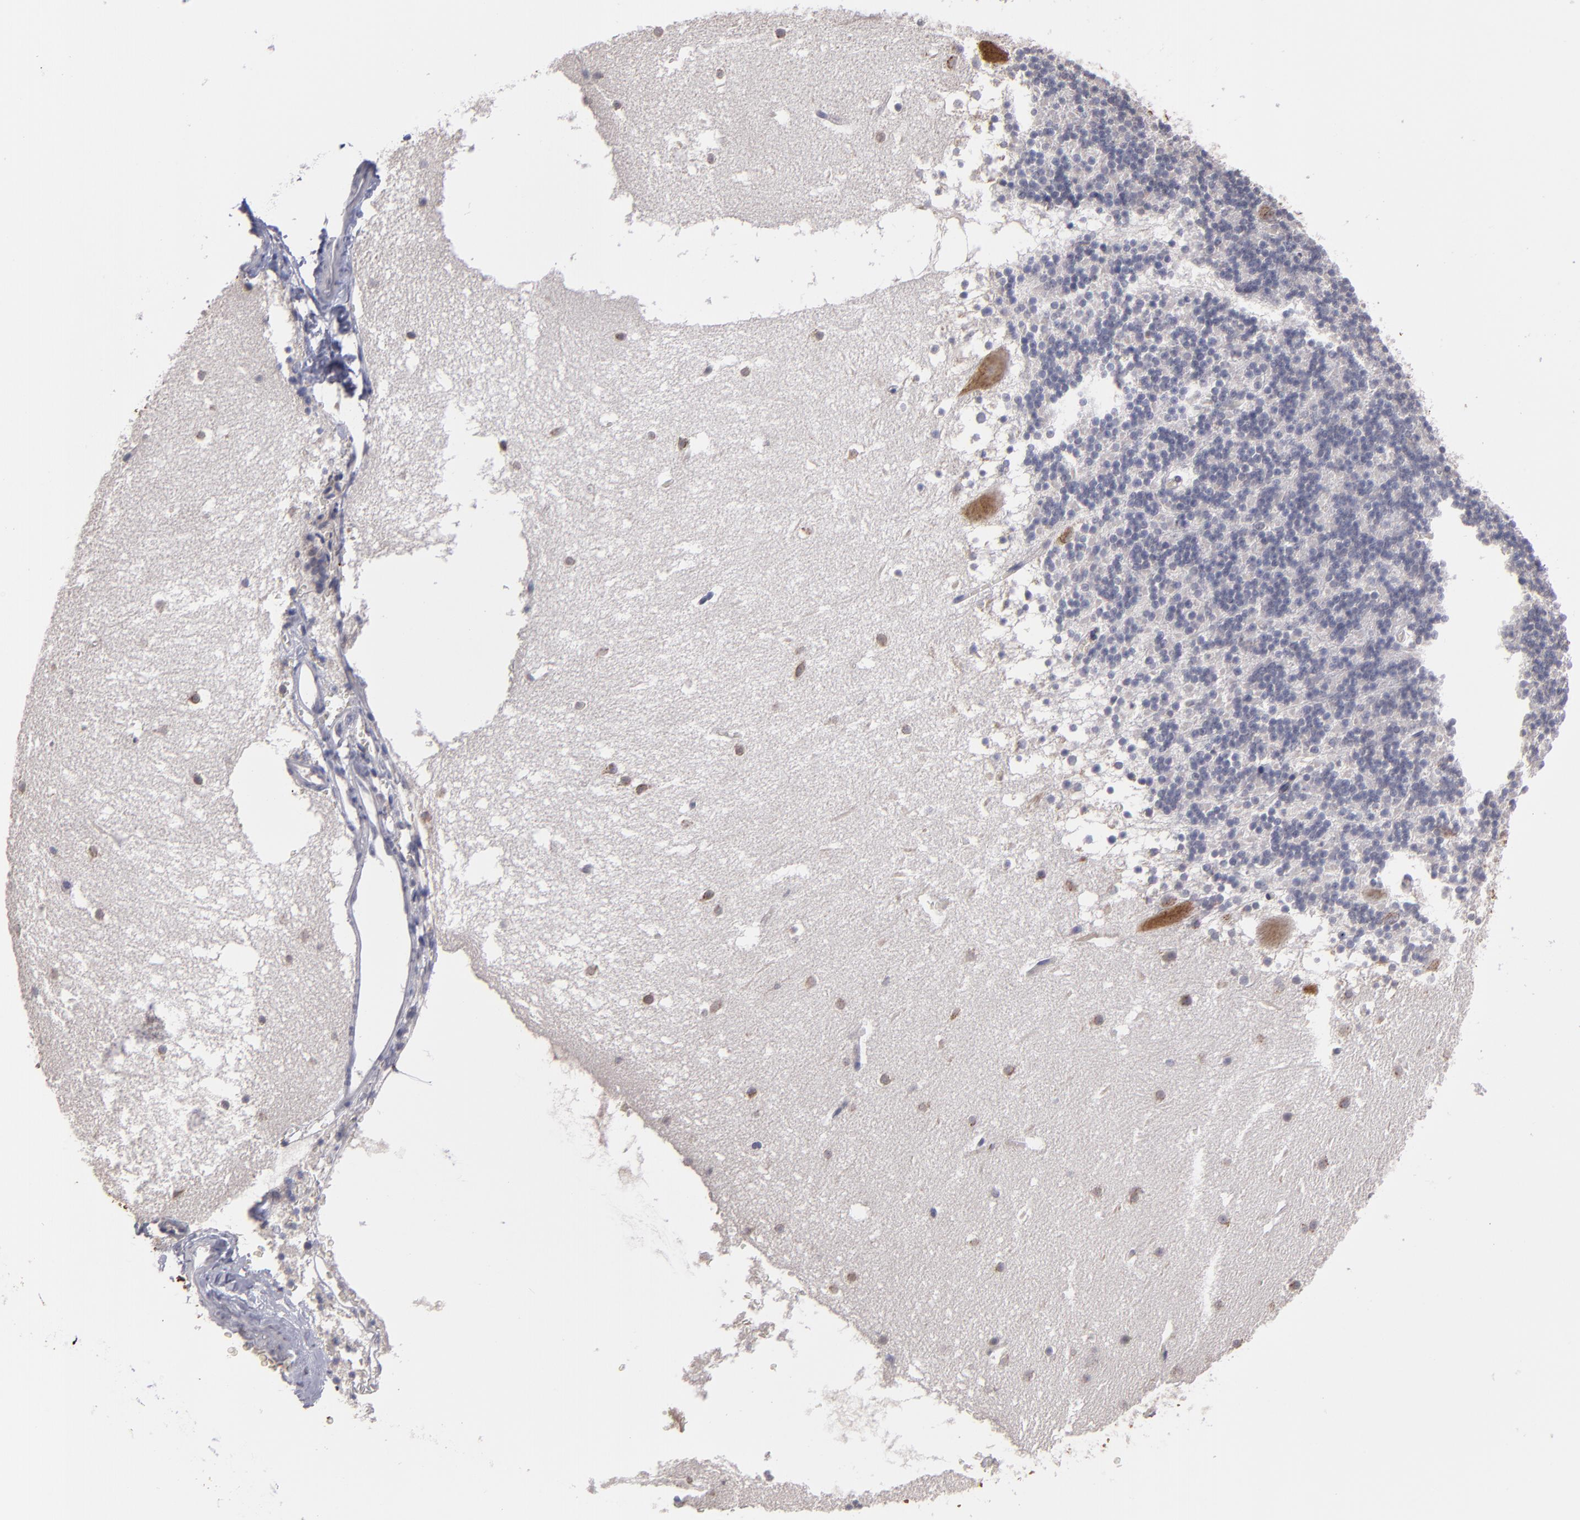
{"staining": {"intensity": "negative", "quantity": "none", "location": "none"}, "tissue": "cerebellum", "cell_type": "Cells in granular layer", "image_type": "normal", "snomed": [{"axis": "morphology", "description": "Normal tissue, NOS"}, {"axis": "topography", "description": "Cerebellum"}], "caption": "This is an immunohistochemistry photomicrograph of unremarkable cerebellum. There is no expression in cells in granular layer.", "gene": "IL12A", "patient": {"sex": "male", "age": 45}}